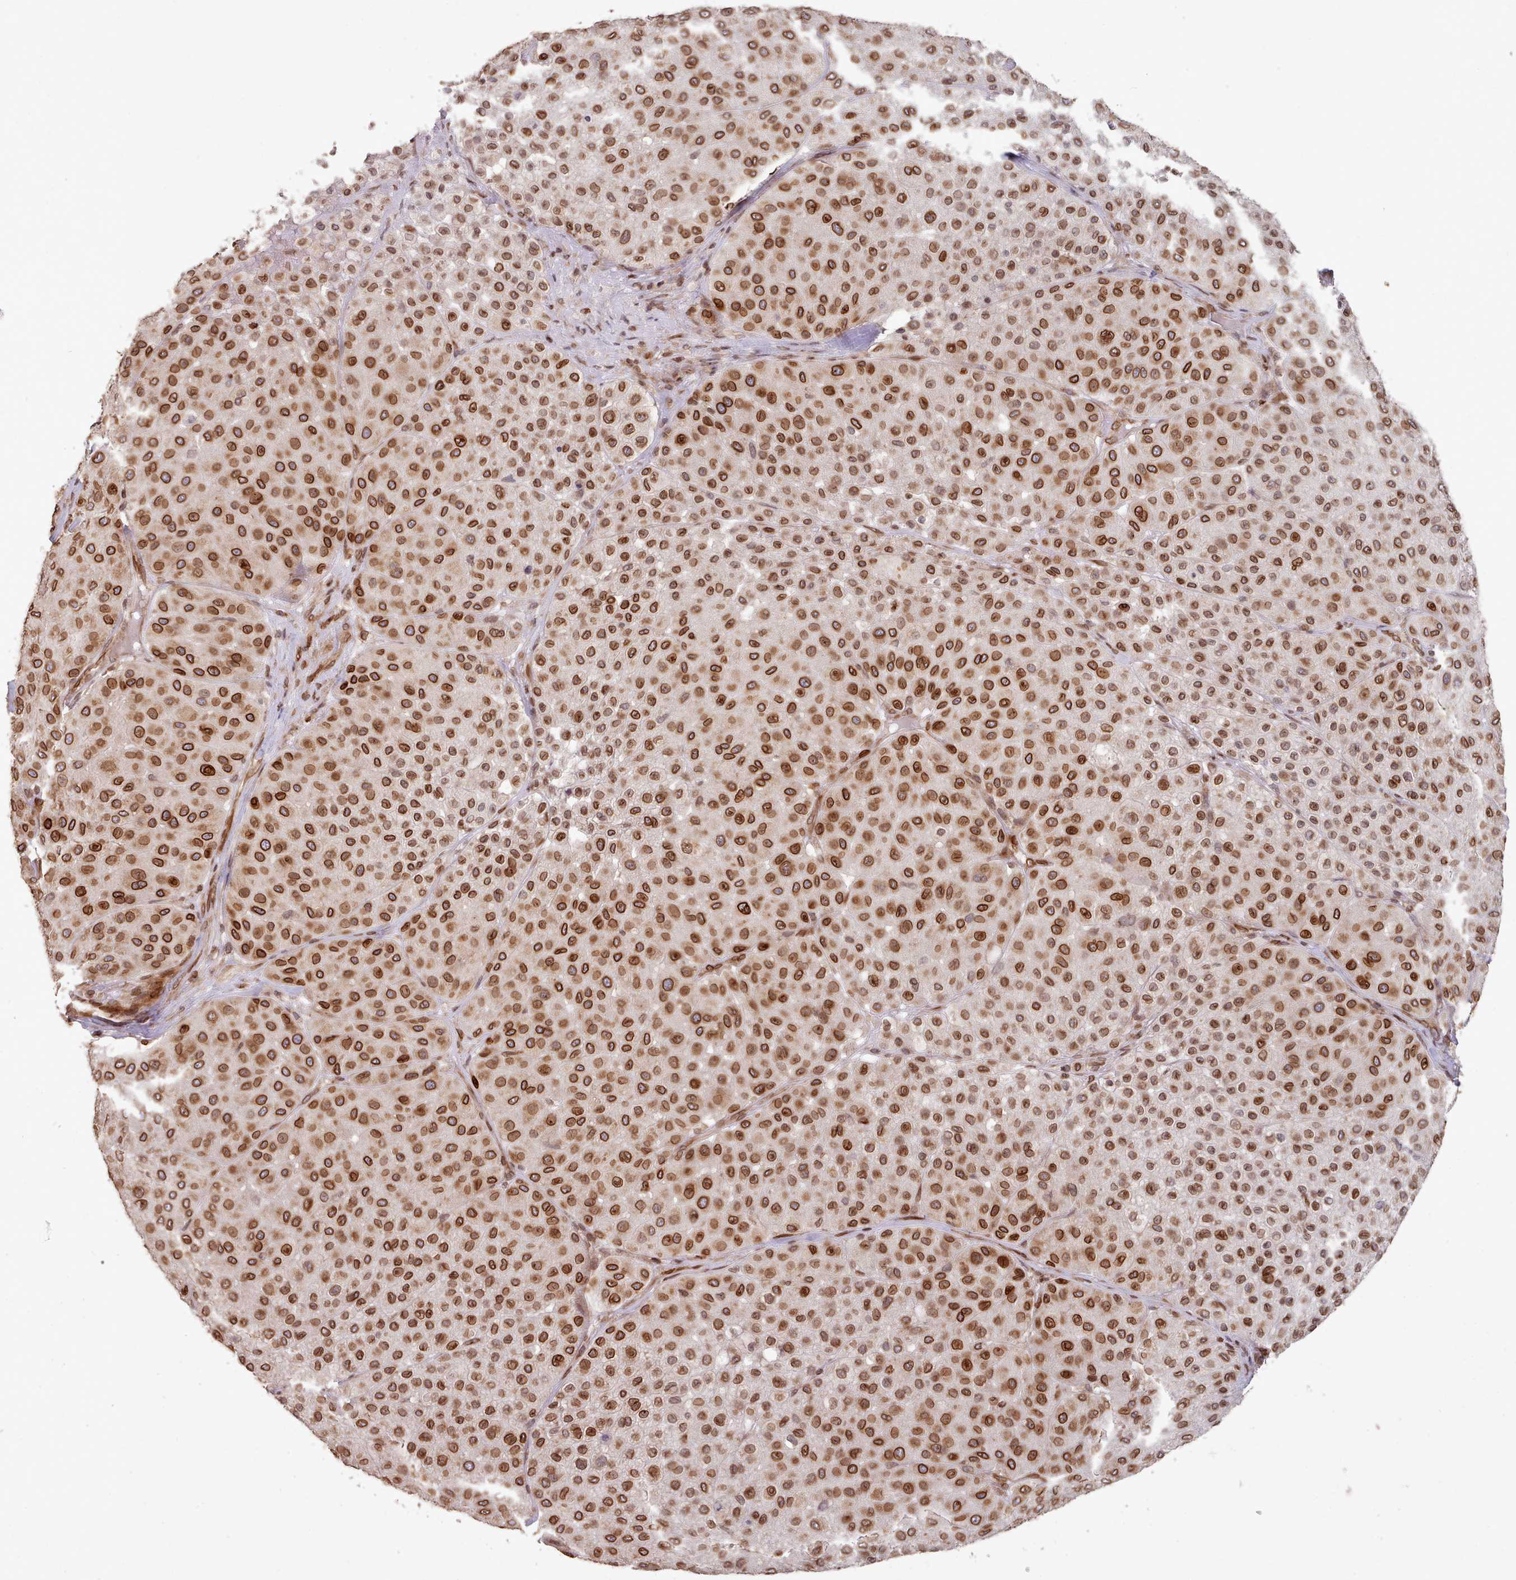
{"staining": {"intensity": "strong", "quantity": ">75%", "location": "cytoplasmic/membranous,nuclear"}, "tissue": "melanoma", "cell_type": "Tumor cells", "image_type": "cancer", "snomed": [{"axis": "morphology", "description": "Malignant melanoma, Metastatic site"}, {"axis": "topography", "description": "Smooth muscle"}], "caption": "Strong cytoplasmic/membranous and nuclear positivity for a protein is identified in about >75% of tumor cells of malignant melanoma (metastatic site) using immunohistochemistry.", "gene": "TOR1AIP1", "patient": {"sex": "male", "age": 41}}